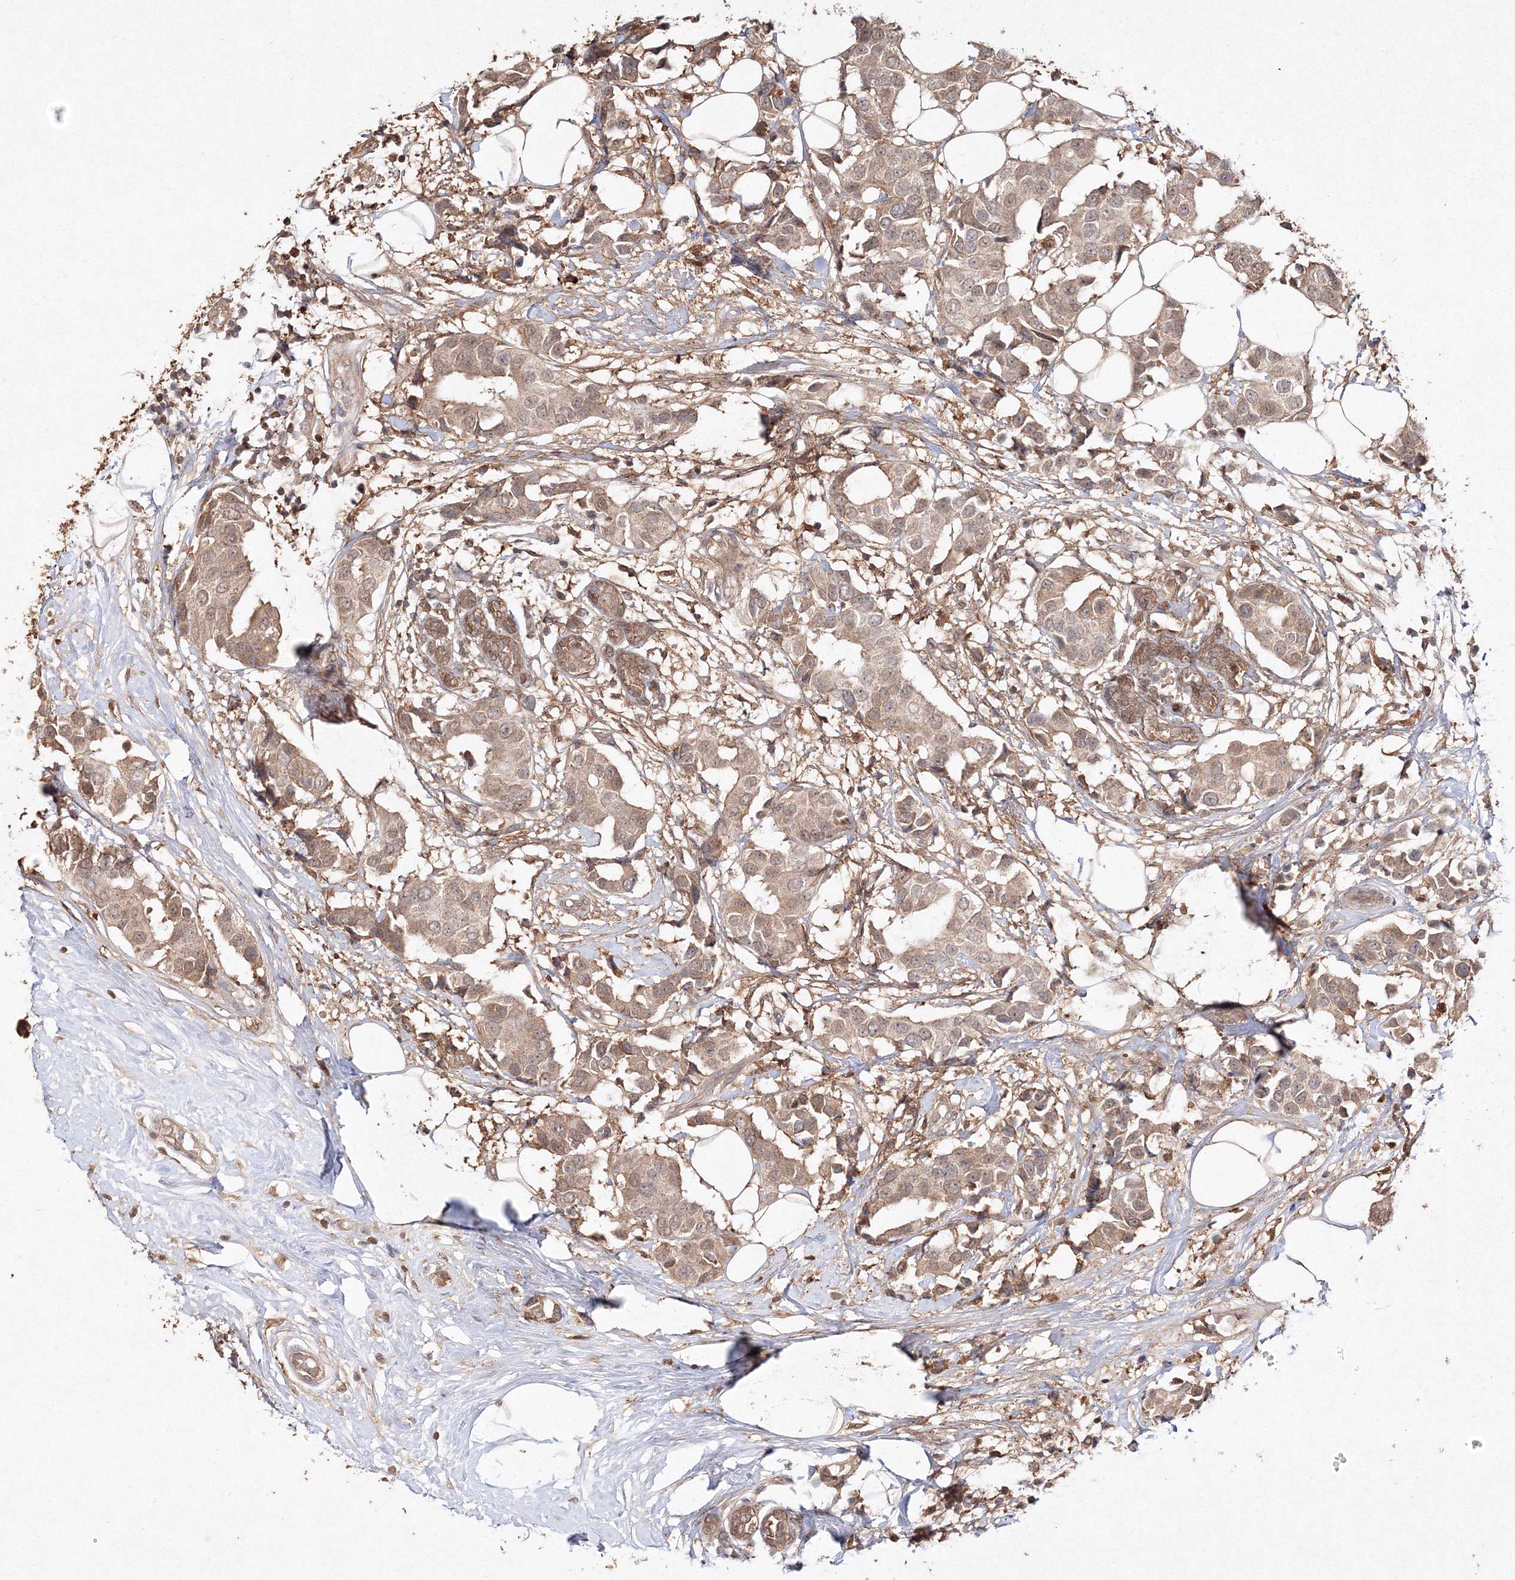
{"staining": {"intensity": "weak", "quantity": ">75%", "location": "cytoplasmic/membranous,nuclear"}, "tissue": "breast cancer", "cell_type": "Tumor cells", "image_type": "cancer", "snomed": [{"axis": "morphology", "description": "Normal tissue, NOS"}, {"axis": "morphology", "description": "Duct carcinoma"}, {"axis": "topography", "description": "Breast"}], "caption": "Protein expression analysis of invasive ductal carcinoma (breast) demonstrates weak cytoplasmic/membranous and nuclear staining in approximately >75% of tumor cells. Ihc stains the protein of interest in brown and the nuclei are stained blue.", "gene": "S100A11", "patient": {"sex": "female", "age": 39}}